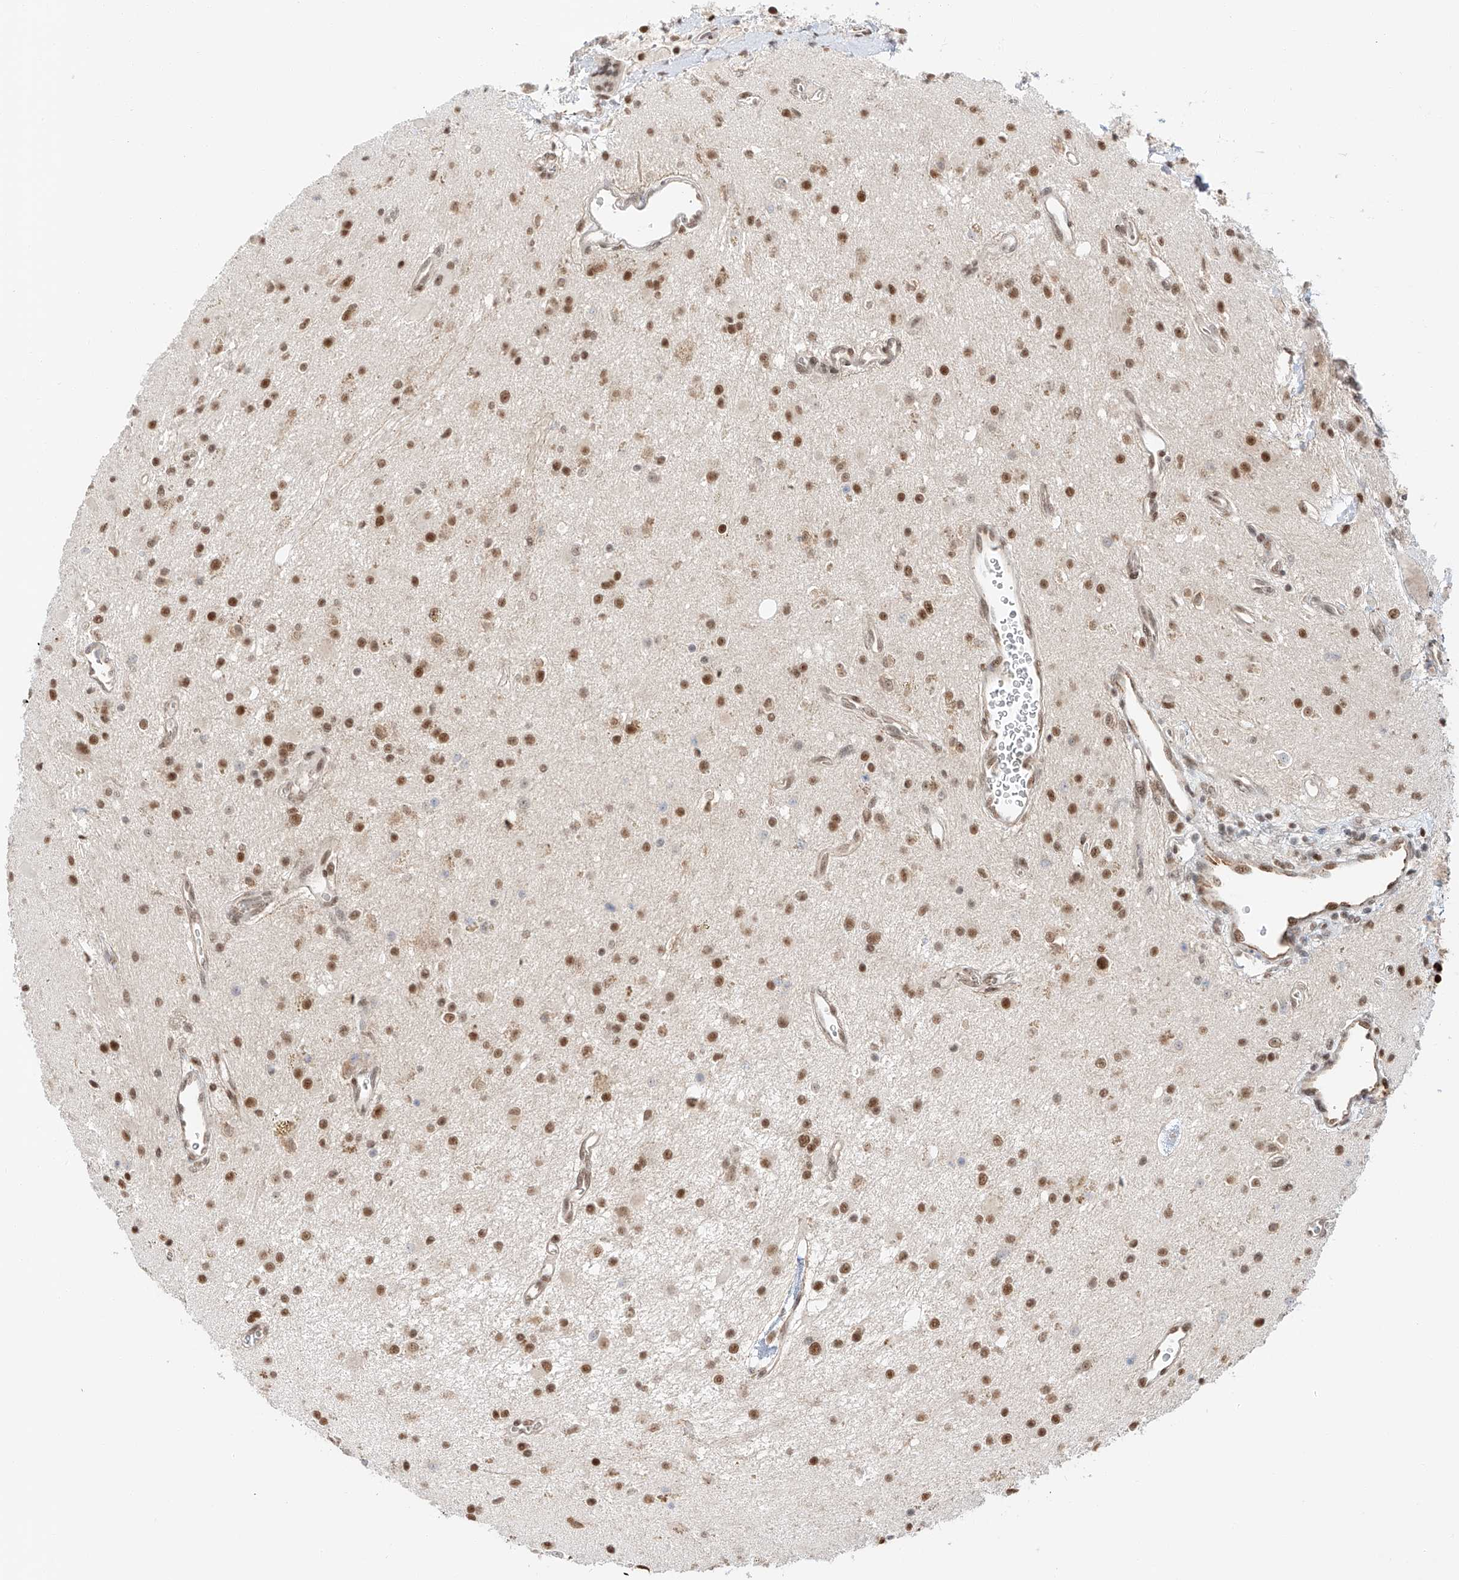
{"staining": {"intensity": "strong", "quantity": "25%-75%", "location": "cytoplasmic/membranous,nuclear"}, "tissue": "glioma", "cell_type": "Tumor cells", "image_type": "cancer", "snomed": [{"axis": "morphology", "description": "Glioma, malignant, High grade"}, {"axis": "topography", "description": "Brain"}], "caption": "Protein expression analysis of glioma displays strong cytoplasmic/membranous and nuclear staining in about 25%-75% of tumor cells.", "gene": "POGK", "patient": {"sex": "male", "age": 34}}